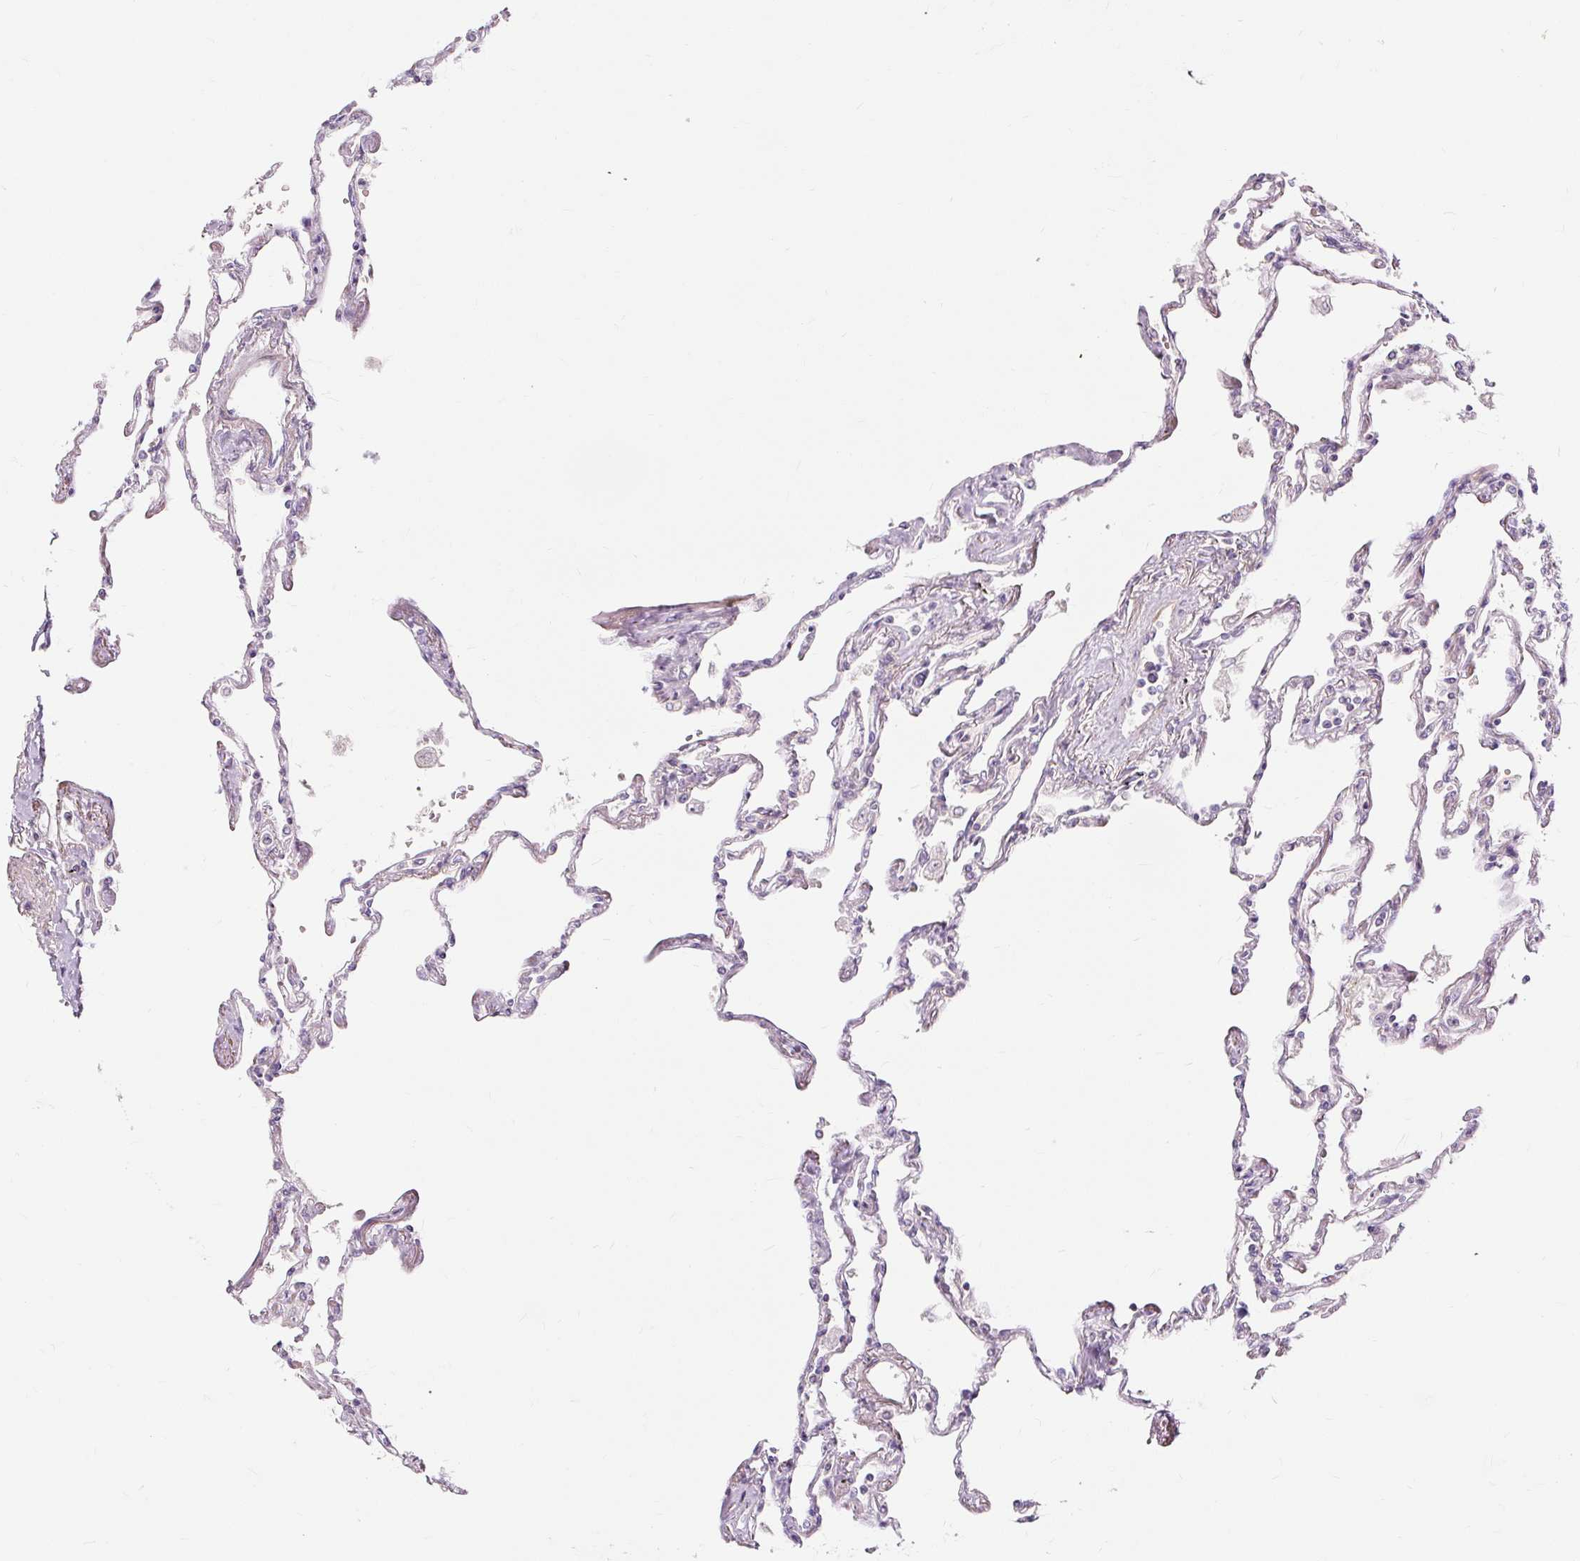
{"staining": {"intensity": "moderate", "quantity": "<25%", "location": "nuclear"}, "tissue": "lung", "cell_type": "Alveolar cells", "image_type": "normal", "snomed": [{"axis": "morphology", "description": "Normal tissue, NOS"}, {"axis": "topography", "description": "Lung"}], "caption": "Alveolar cells reveal low levels of moderate nuclear positivity in about <25% of cells in normal lung.", "gene": "MMACHC", "patient": {"sex": "female", "age": 67}}